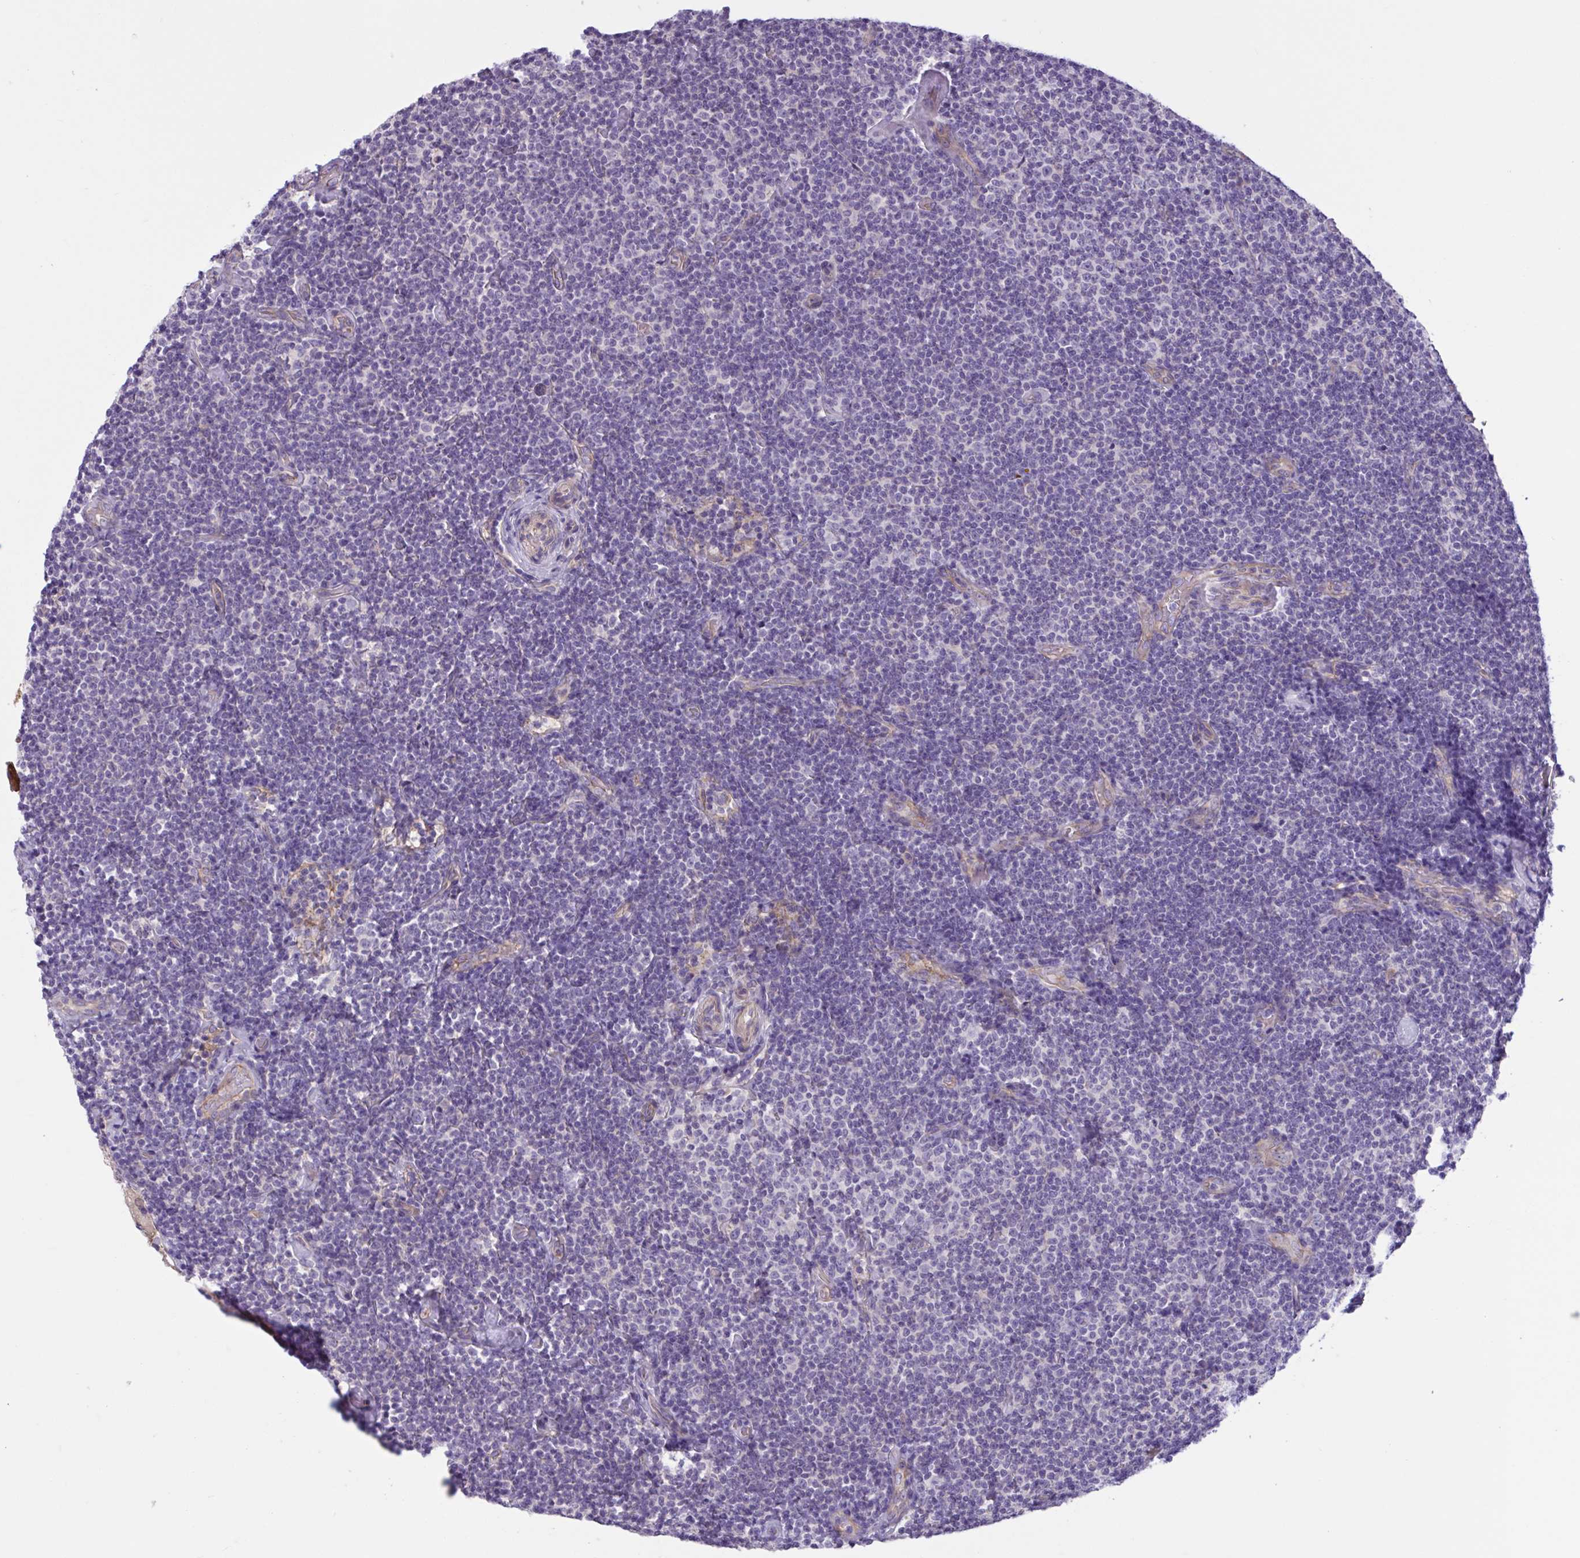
{"staining": {"intensity": "negative", "quantity": "none", "location": "none"}, "tissue": "lymphoma", "cell_type": "Tumor cells", "image_type": "cancer", "snomed": [{"axis": "morphology", "description": "Malignant lymphoma, non-Hodgkin's type, Low grade"}, {"axis": "topography", "description": "Lymph node"}], "caption": "High power microscopy histopathology image of an immunohistochemistry (IHC) histopathology image of lymphoma, revealing no significant positivity in tumor cells. (Stains: DAB immunohistochemistry (IHC) with hematoxylin counter stain, Microscopy: brightfield microscopy at high magnification).", "gene": "TTC7B", "patient": {"sex": "male", "age": 81}}